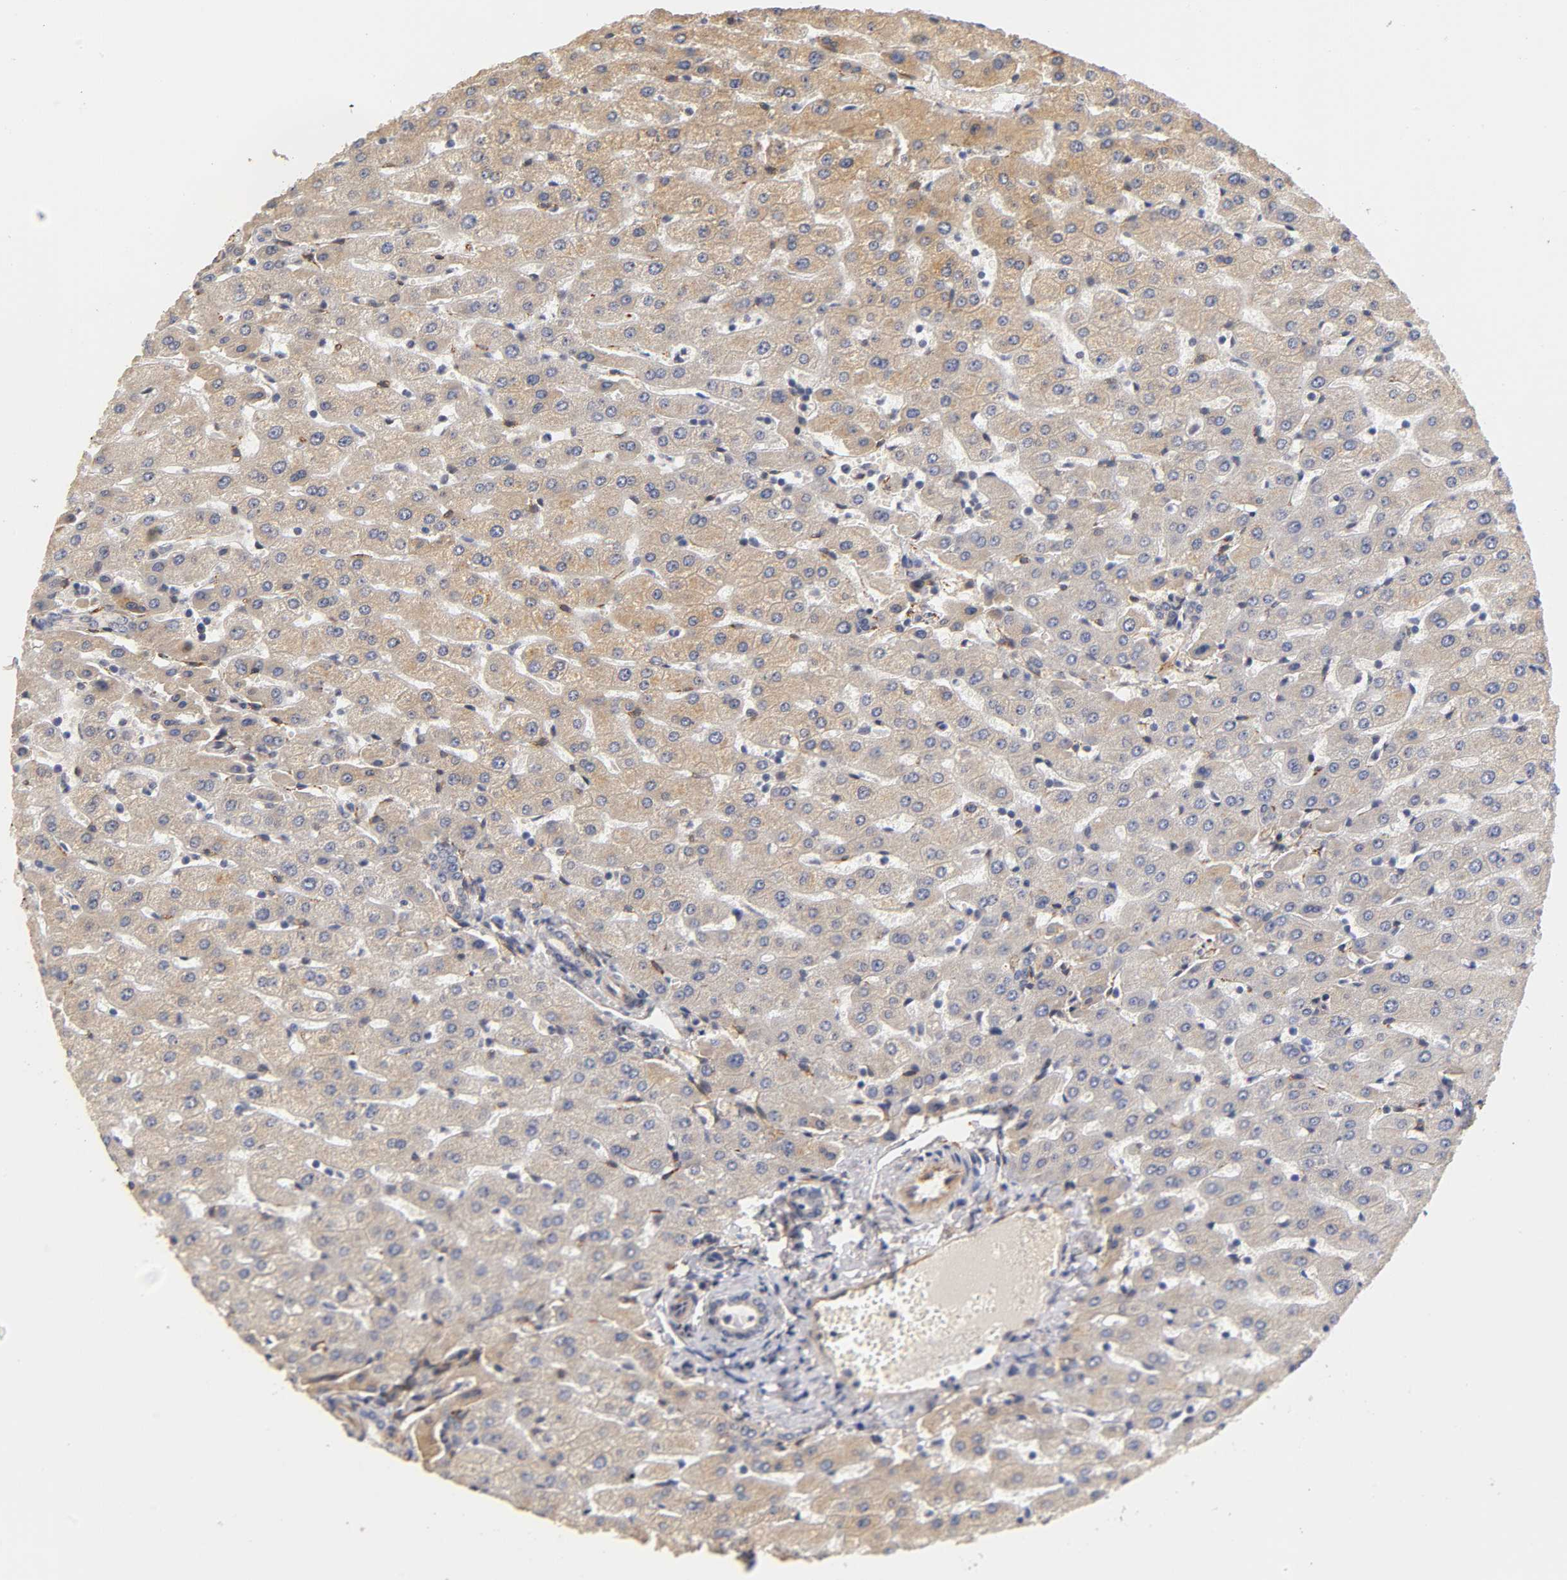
{"staining": {"intensity": "negative", "quantity": "none", "location": "none"}, "tissue": "liver", "cell_type": "Cholangiocytes", "image_type": "normal", "snomed": [{"axis": "morphology", "description": "Normal tissue, NOS"}, {"axis": "morphology", "description": "Fibrosis, NOS"}, {"axis": "topography", "description": "Liver"}], "caption": "This is a histopathology image of immunohistochemistry (IHC) staining of benign liver, which shows no staining in cholangiocytes.", "gene": "LAMB1", "patient": {"sex": "female", "age": 29}}